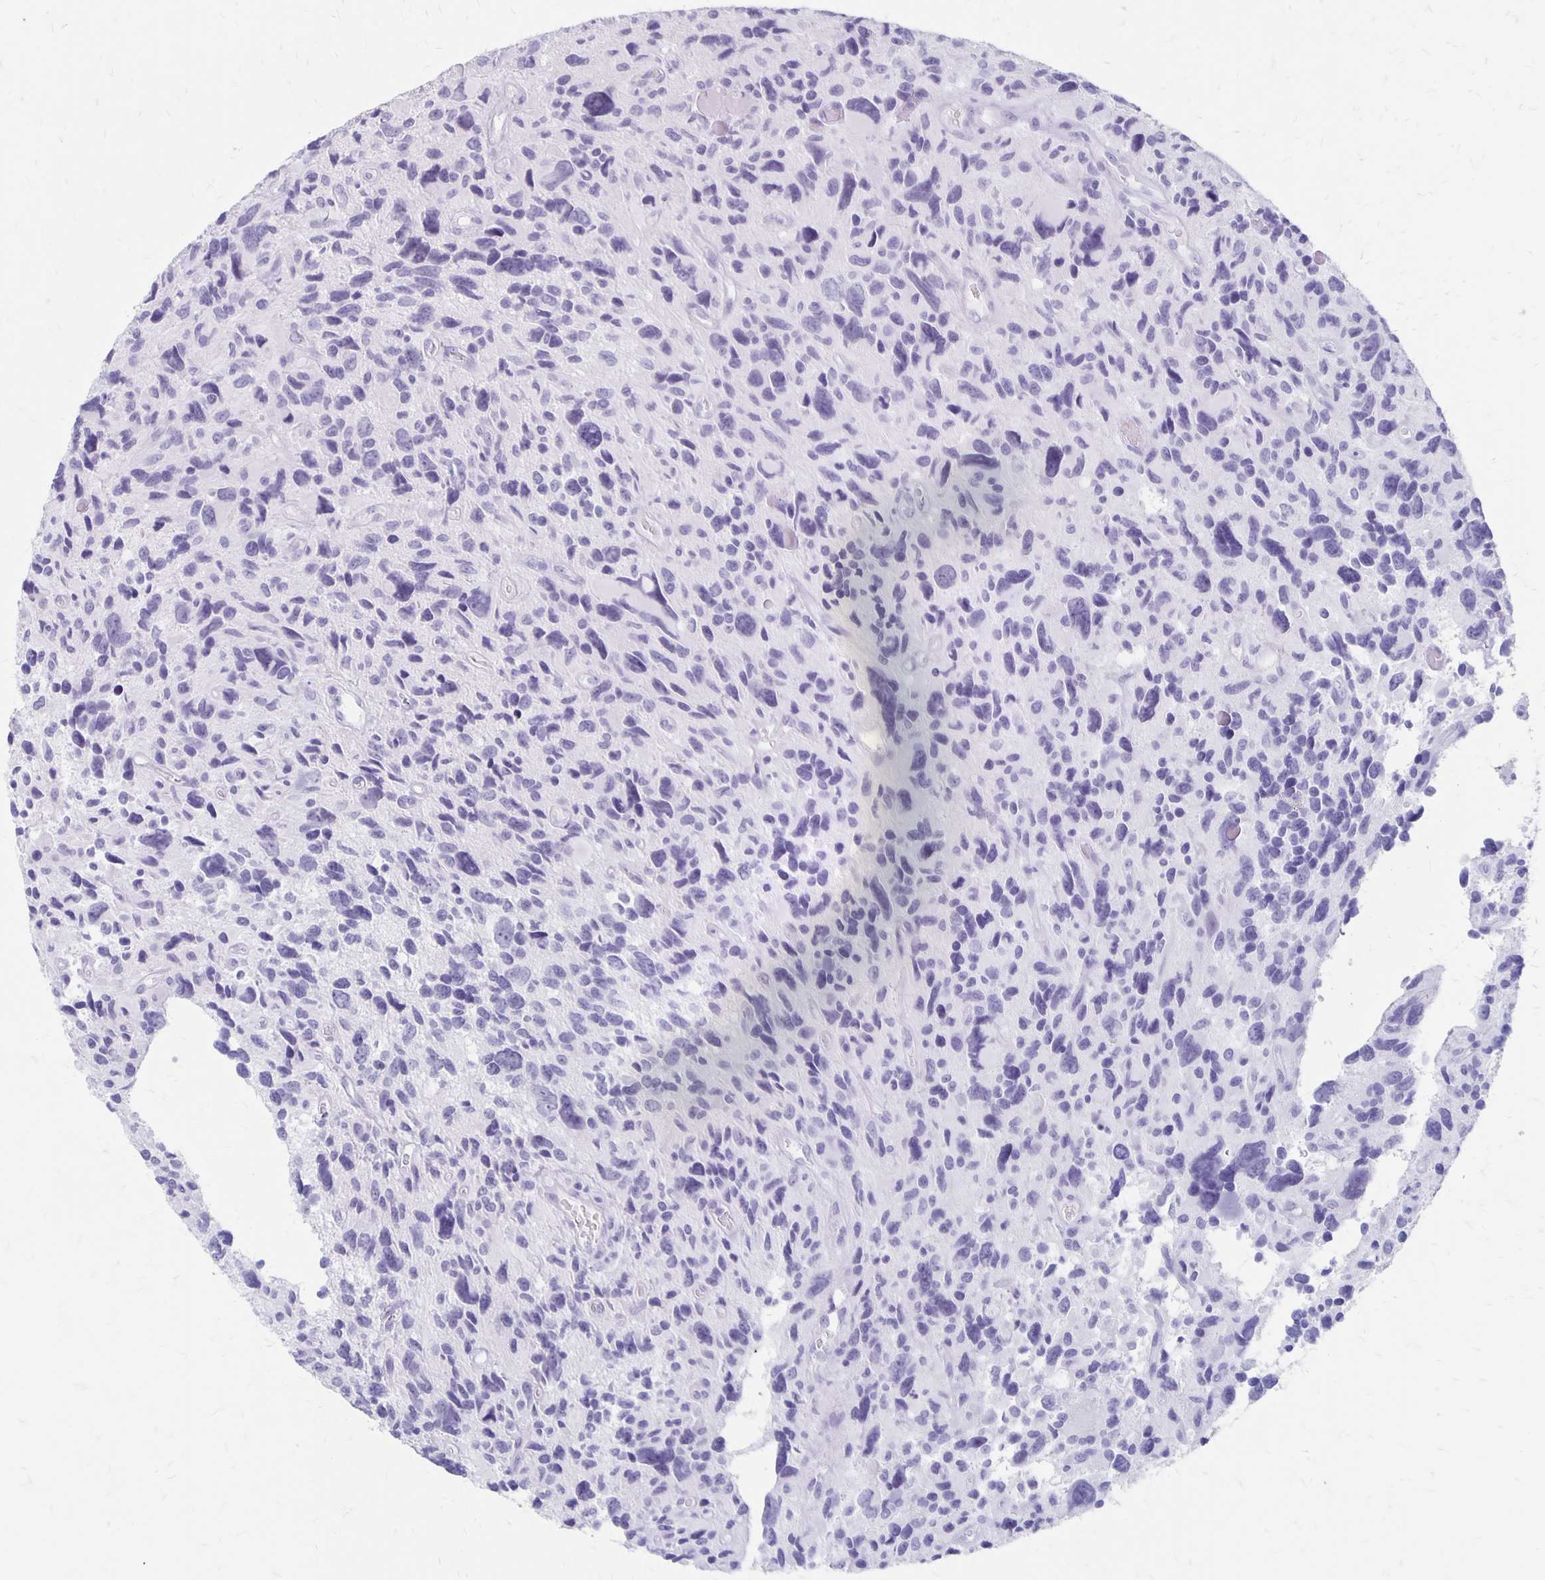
{"staining": {"intensity": "negative", "quantity": "none", "location": "none"}, "tissue": "glioma", "cell_type": "Tumor cells", "image_type": "cancer", "snomed": [{"axis": "morphology", "description": "Glioma, malignant, High grade"}, {"axis": "topography", "description": "Brain"}], "caption": "Immunohistochemical staining of glioma demonstrates no significant positivity in tumor cells. Brightfield microscopy of IHC stained with DAB (3,3'-diaminobenzidine) (brown) and hematoxylin (blue), captured at high magnification.", "gene": "MAGEC2", "patient": {"sex": "male", "age": 46}}